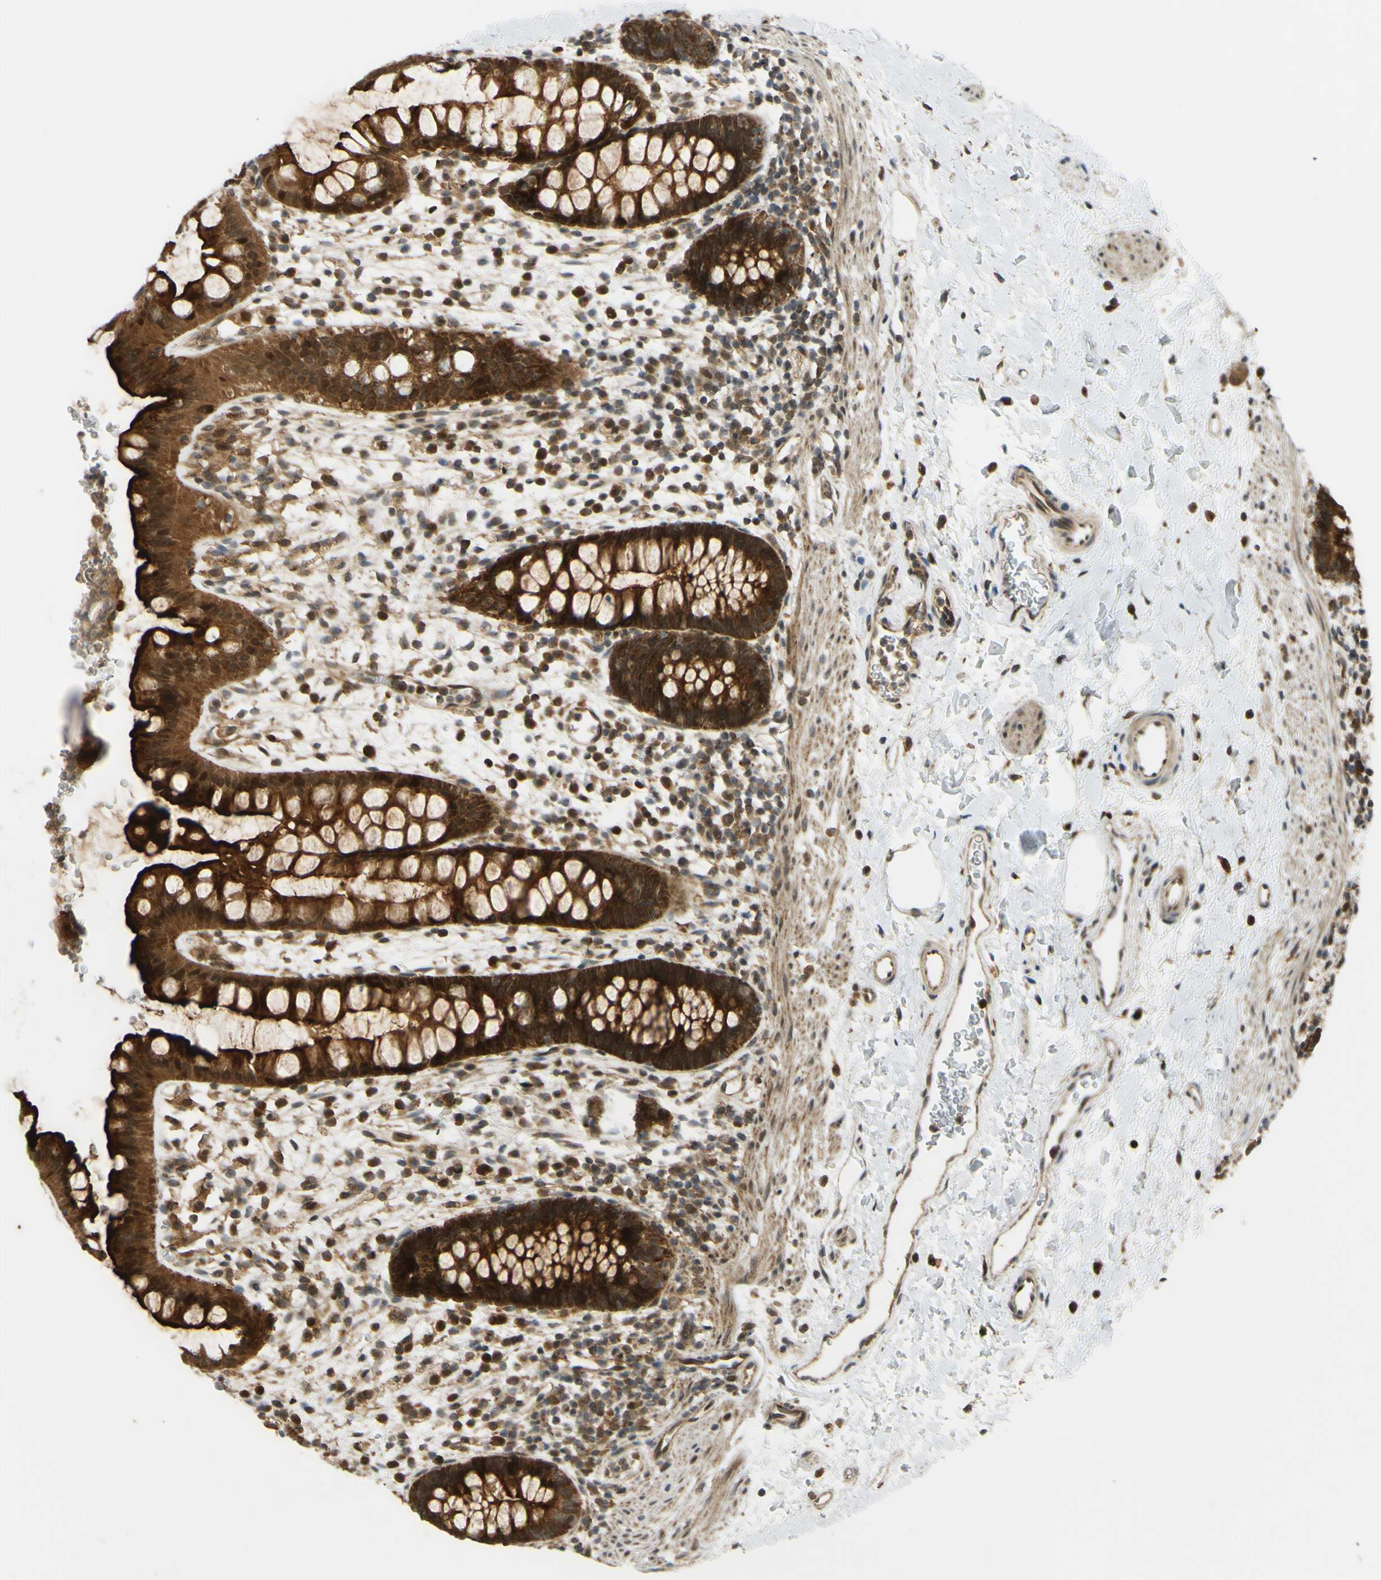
{"staining": {"intensity": "strong", "quantity": ">75%", "location": "cytoplasmic/membranous"}, "tissue": "rectum", "cell_type": "Glandular cells", "image_type": "normal", "snomed": [{"axis": "morphology", "description": "Normal tissue, NOS"}, {"axis": "topography", "description": "Rectum"}], "caption": "Immunohistochemical staining of benign rectum shows high levels of strong cytoplasmic/membranous positivity in about >75% of glandular cells.", "gene": "ABCC8", "patient": {"sex": "female", "age": 24}}